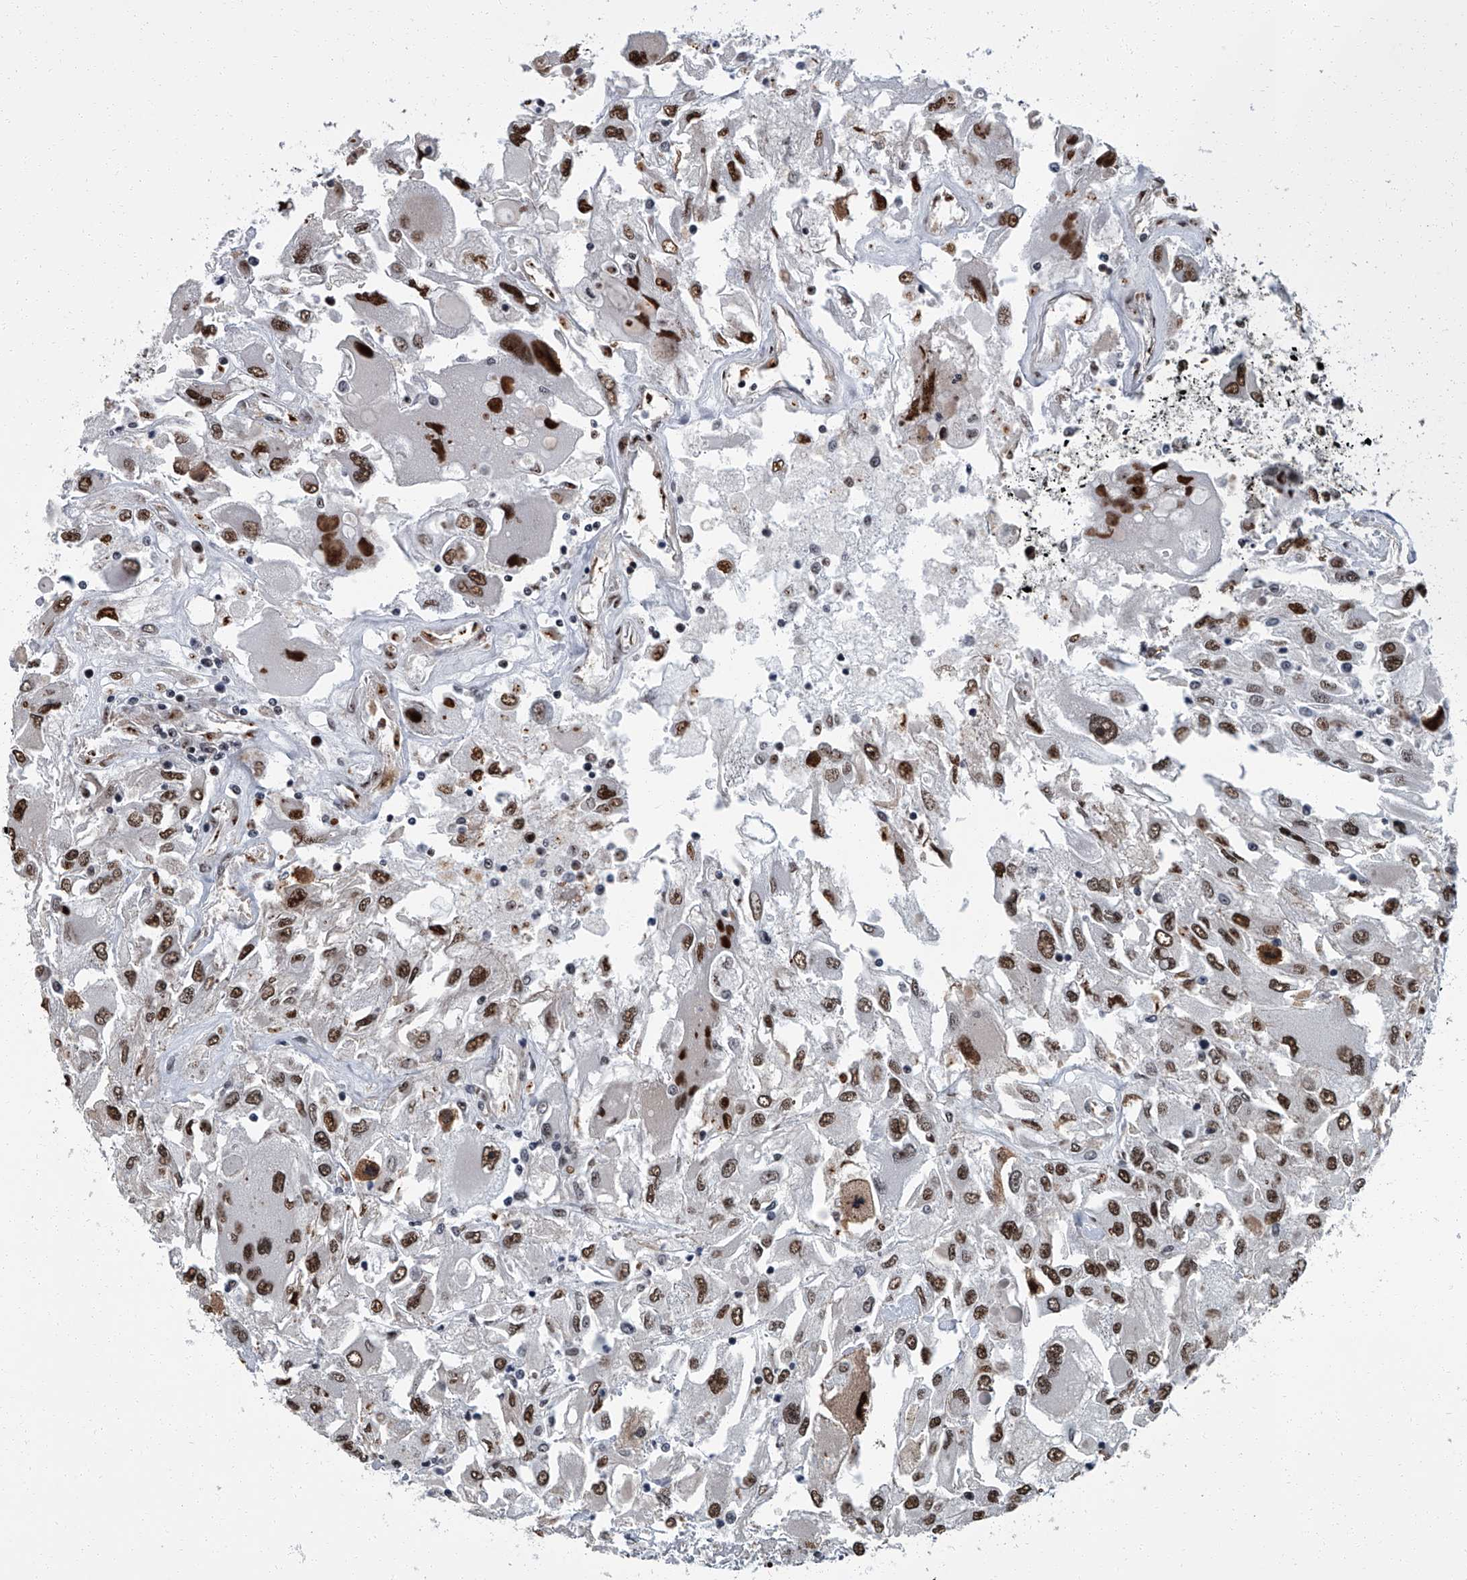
{"staining": {"intensity": "strong", "quantity": ">75%", "location": "nuclear"}, "tissue": "renal cancer", "cell_type": "Tumor cells", "image_type": "cancer", "snomed": [{"axis": "morphology", "description": "Adenocarcinoma, NOS"}, {"axis": "topography", "description": "Kidney"}], "caption": "Immunohistochemical staining of human renal adenocarcinoma demonstrates high levels of strong nuclear protein expression in about >75% of tumor cells.", "gene": "ZNF518B", "patient": {"sex": "female", "age": 52}}